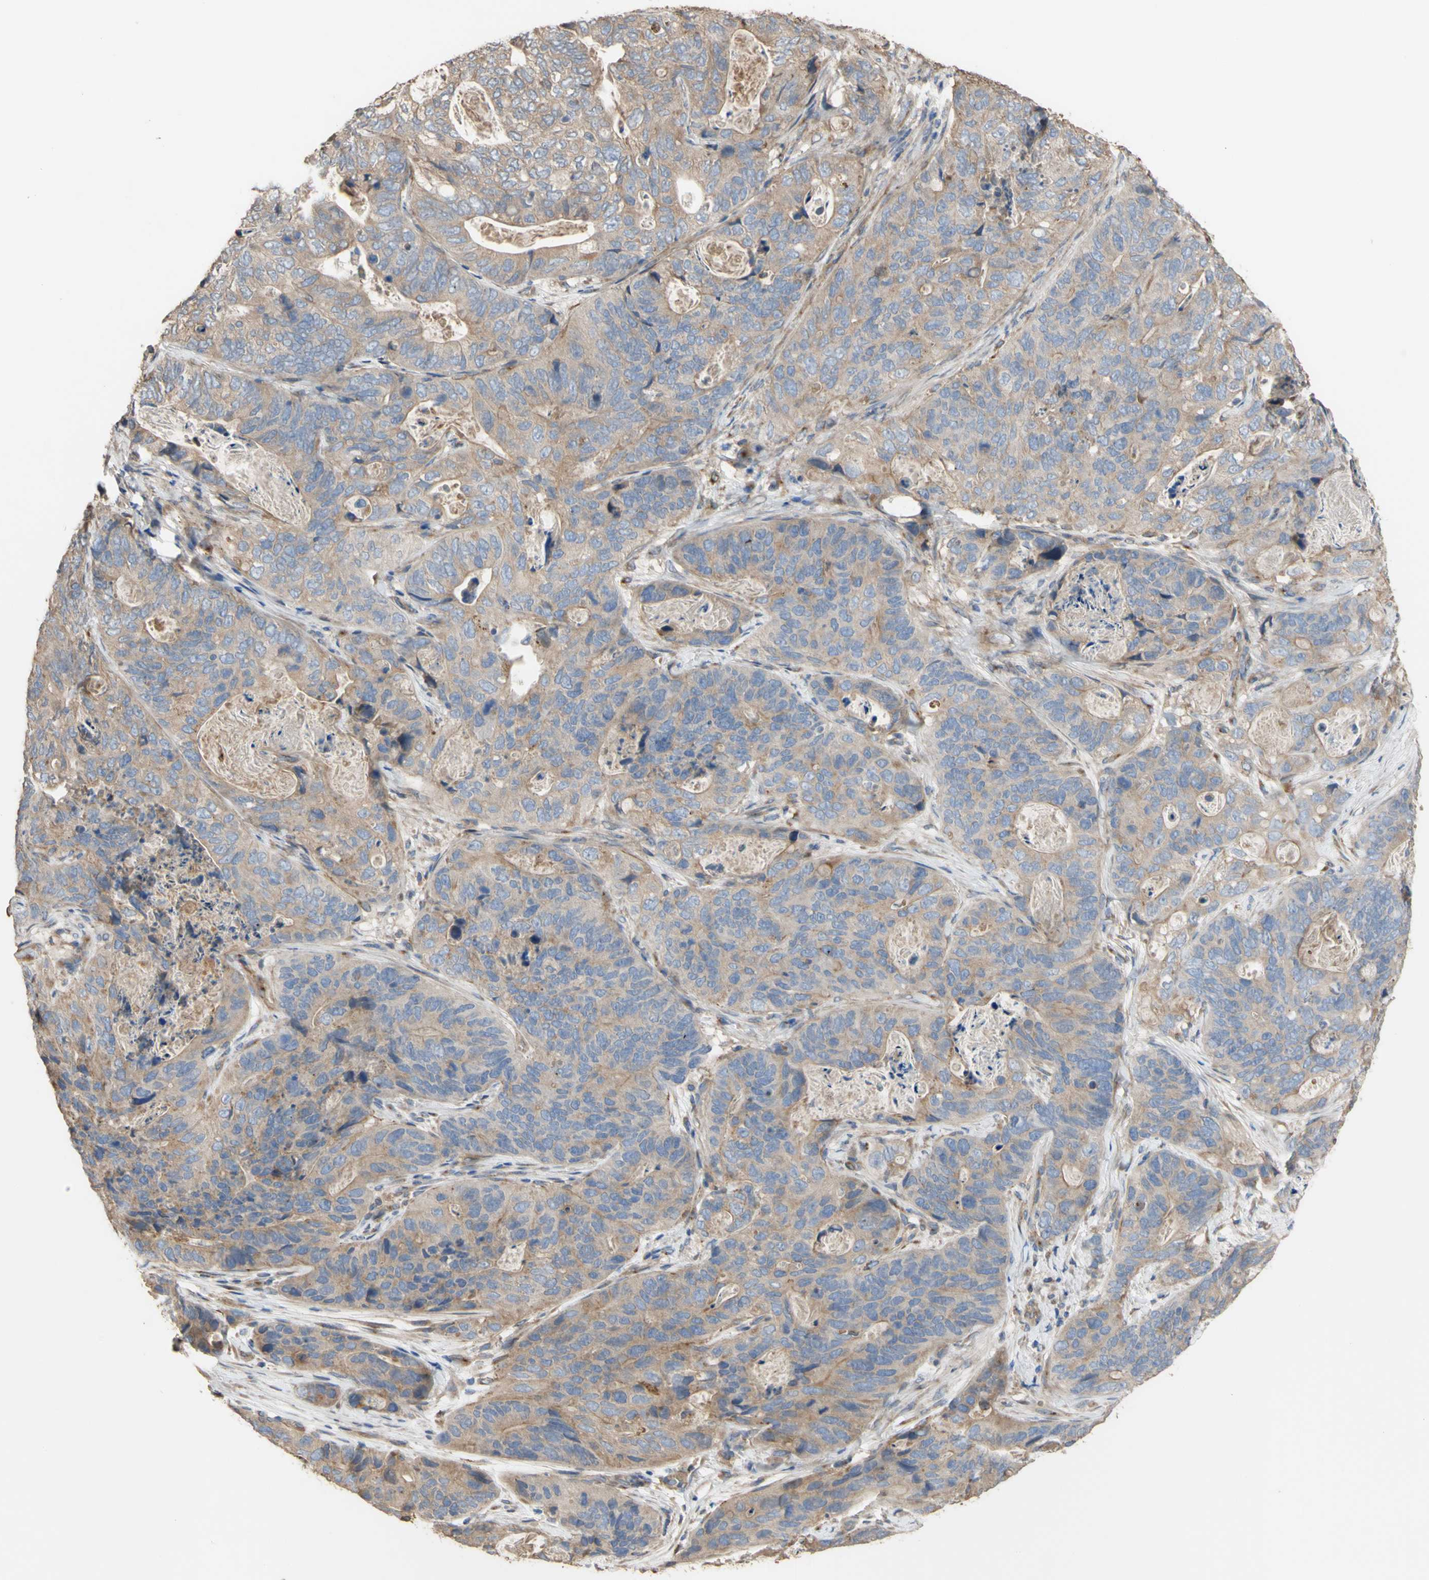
{"staining": {"intensity": "moderate", "quantity": ">75%", "location": "cytoplasmic/membranous"}, "tissue": "stomach cancer", "cell_type": "Tumor cells", "image_type": "cancer", "snomed": [{"axis": "morphology", "description": "Adenocarcinoma, NOS"}, {"axis": "topography", "description": "Stomach"}], "caption": "Immunohistochemical staining of human stomach cancer (adenocarcinoma) reveals moderate cytoplasmic/membranous protein positivity in approximately >75% of tumor cells.", "gene": "NECTIN3", "patient": {"sex": "female", "age": 89}}